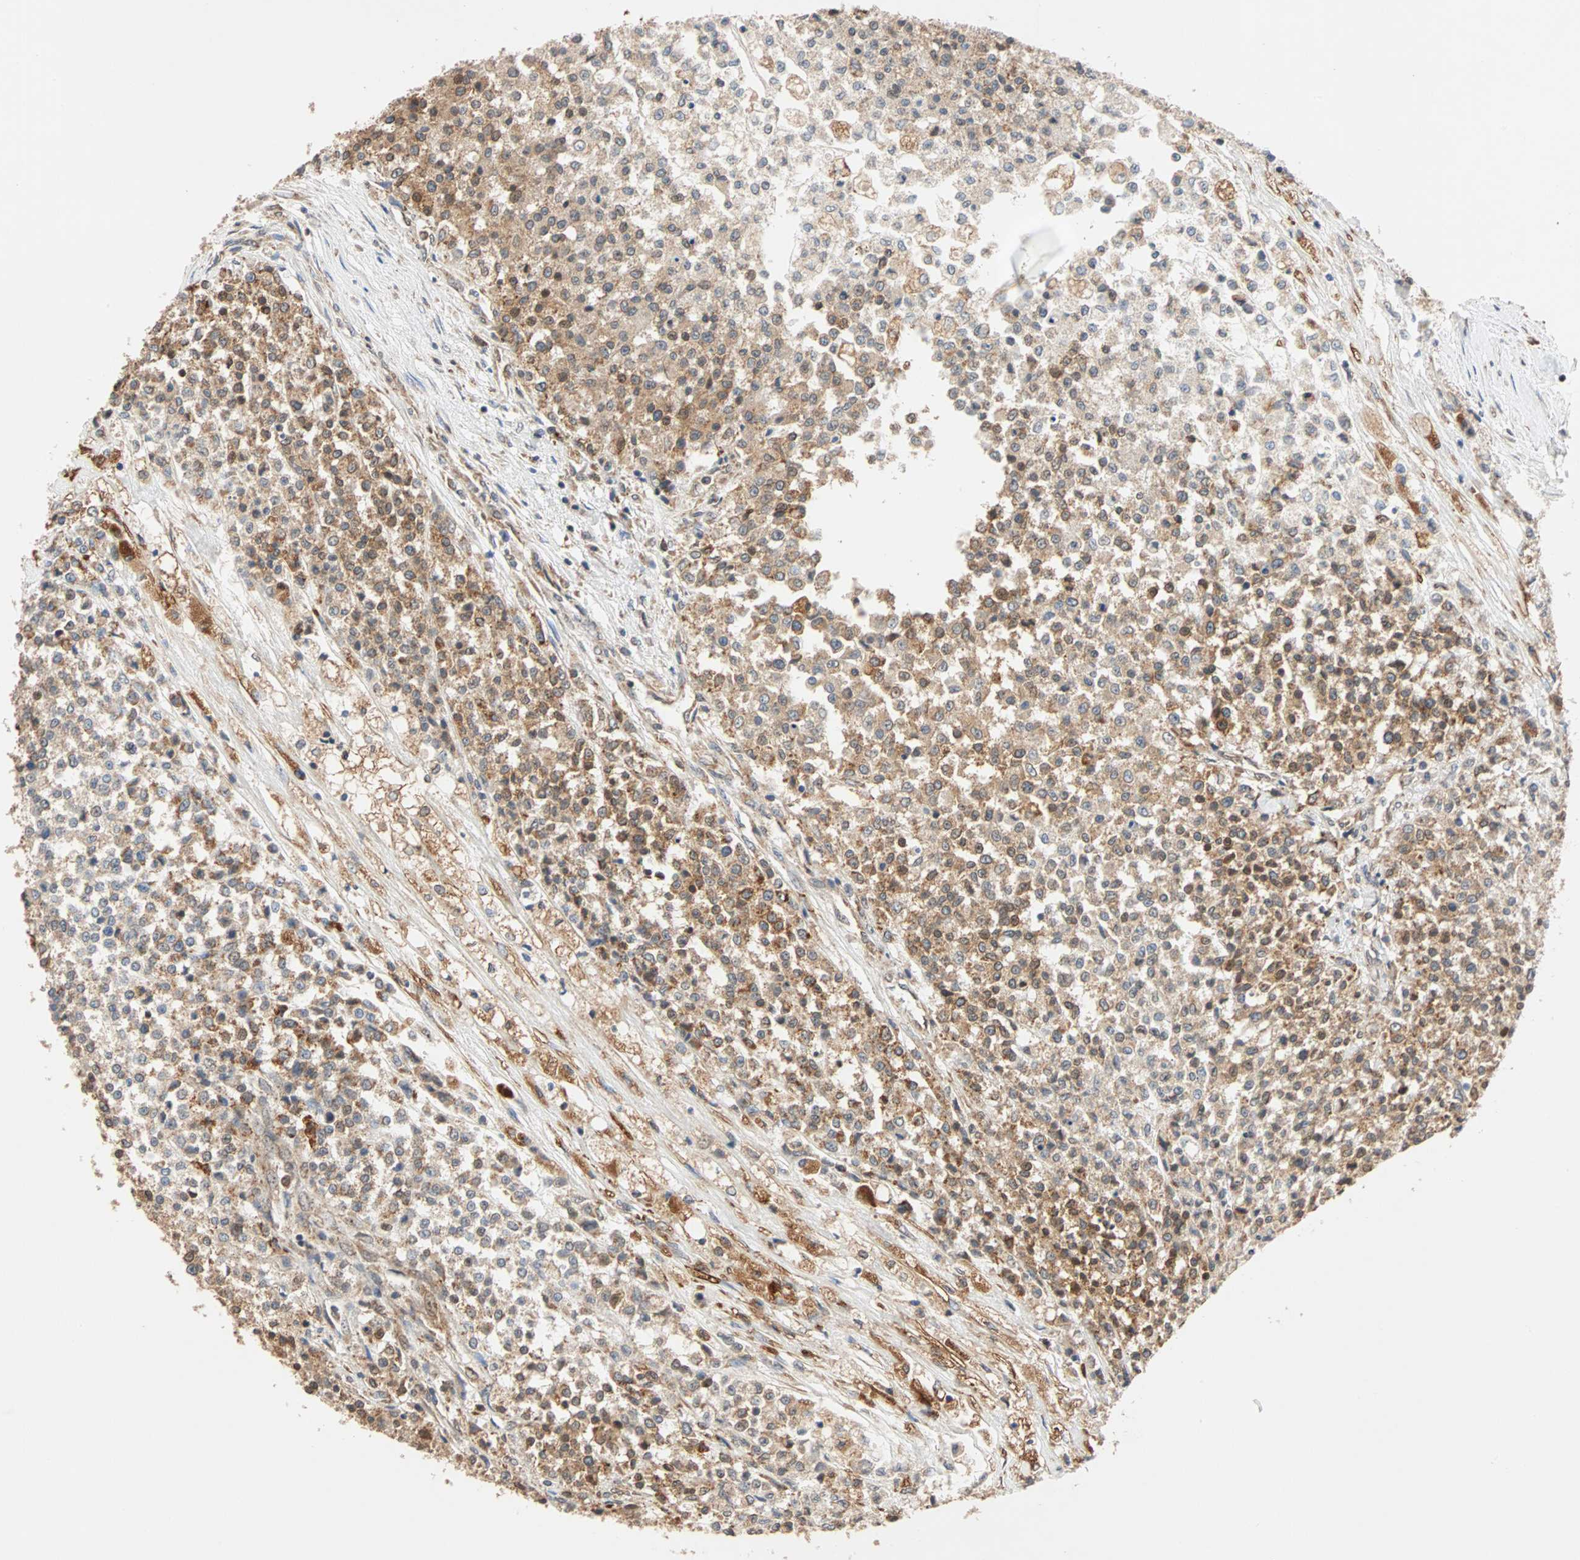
{"staining": {"intensity": "moderate", "quantity": ">75%", "location": "cytoplasmic/membranous"}, "tissue": "testis cancer", "cell_type": "Tumor cells", "image_type": "cancer", "snomed": [{"axis": "morphology", "description": "Seminoma, NOS"}, {"axis": "topography", "description": "Testis"}], "caption": "The photomicrograph exhibits staining of testis seminoma, revealing moderate cytoplasmic/membranous protein staining (brown color) within tumor cells.", "gene": "AUP1", "patient": {"sex": "male", "age": 59}}